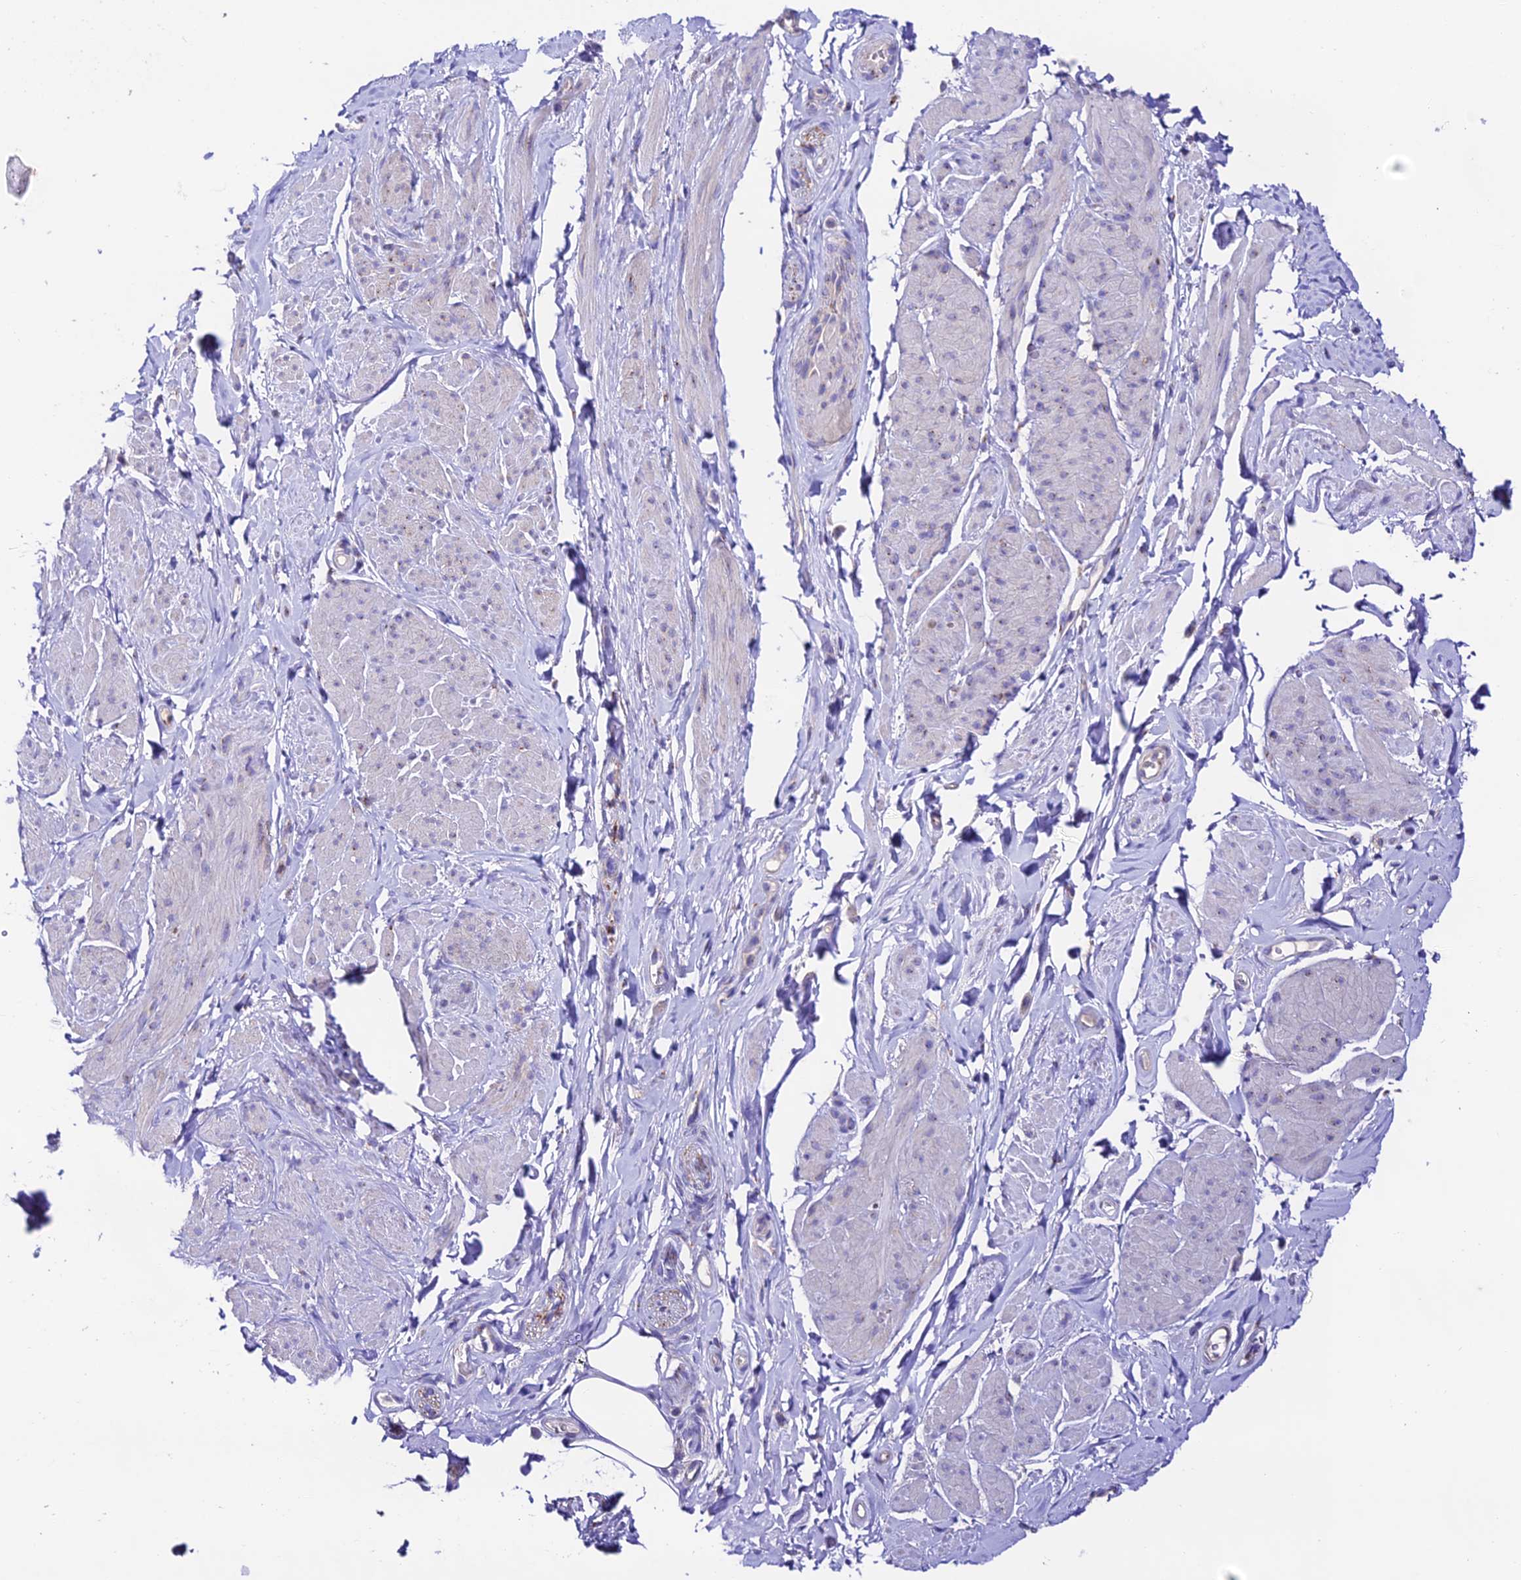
{"staining": {"intensity": "negative", "quantity": "none", "location": "none"}, "tissue": "smooth muscle", "cell_type": "Smooth muscle cells", "image_type": "normal", "snomed": [{"axis": "morphology", "description": "Normal tissue, NOS"}, {"axis": "topography", "description": "Smooth muscle"}, {"axis": "topography", "description": "Peripheral nerve tissue"}], "caption": "Immunohistochemistry of unremarkable smooth muscle displays no staining in smooth muscle cells. (DAB immunohistochemistry visualized using brightfield microscopy, high magnification).", "gene": "LACTB2", "patient": {"sex": "male", "age": 69}}